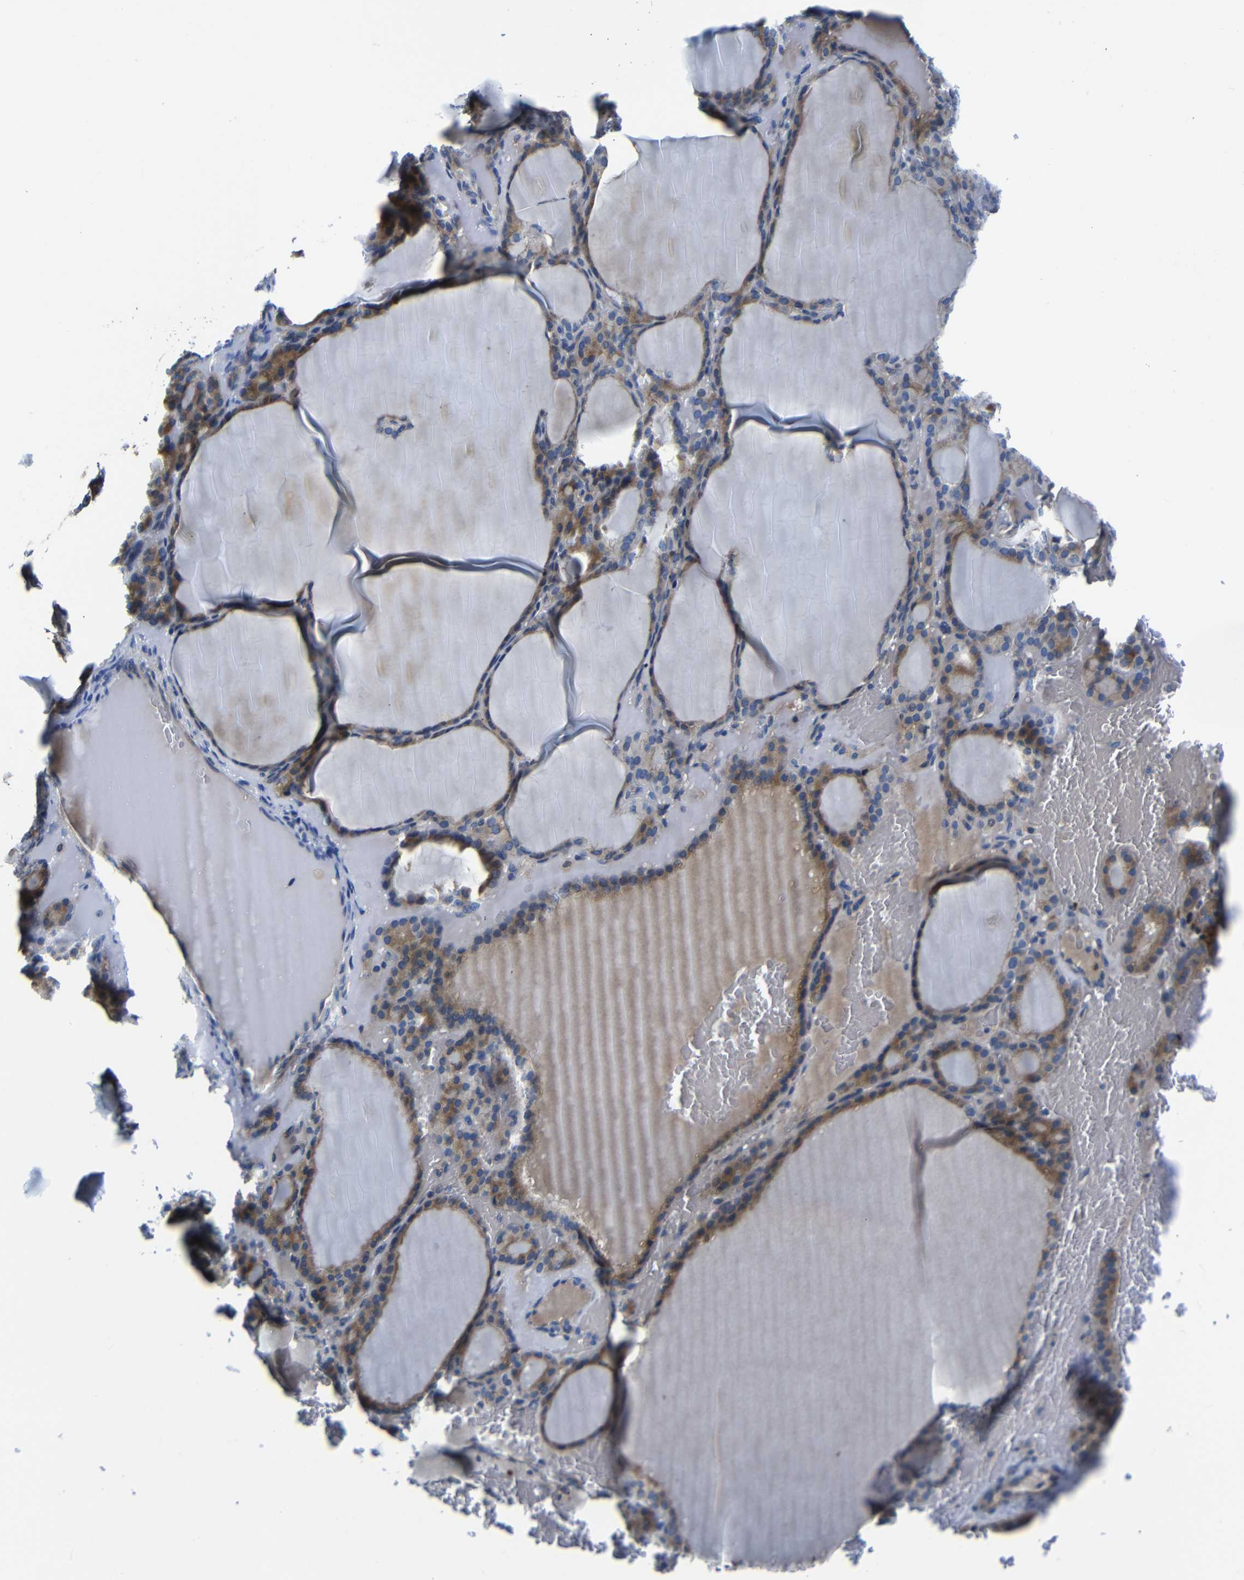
{"staining": {"intensity": "moderate", "quantity": ">75%", "location": "cytoplasmic/membranous"}, "tissue": "thyroid gland", "cell_type": "Glandular cells", "image_type": "normal", "snomed": [{"axis": "morphology", "description": "Normal tissue, NOS"}, {"axis": "topography", "description": "Thyroid gland"}], "caption": "Glandular cells reveal medium levels of moderate cytoplasmic/membranous staining in about >75% of cells in unremarkable thyroid gland. The staining was performed using DAB (3,3'-diaminobenzidine) to visualize the protein expression in brown, while the nuclei were stained in blue with hematoxylin (Magnification: 20x).", "gene": "AFDN", "patient": {"sex": "female", "age": 28}}